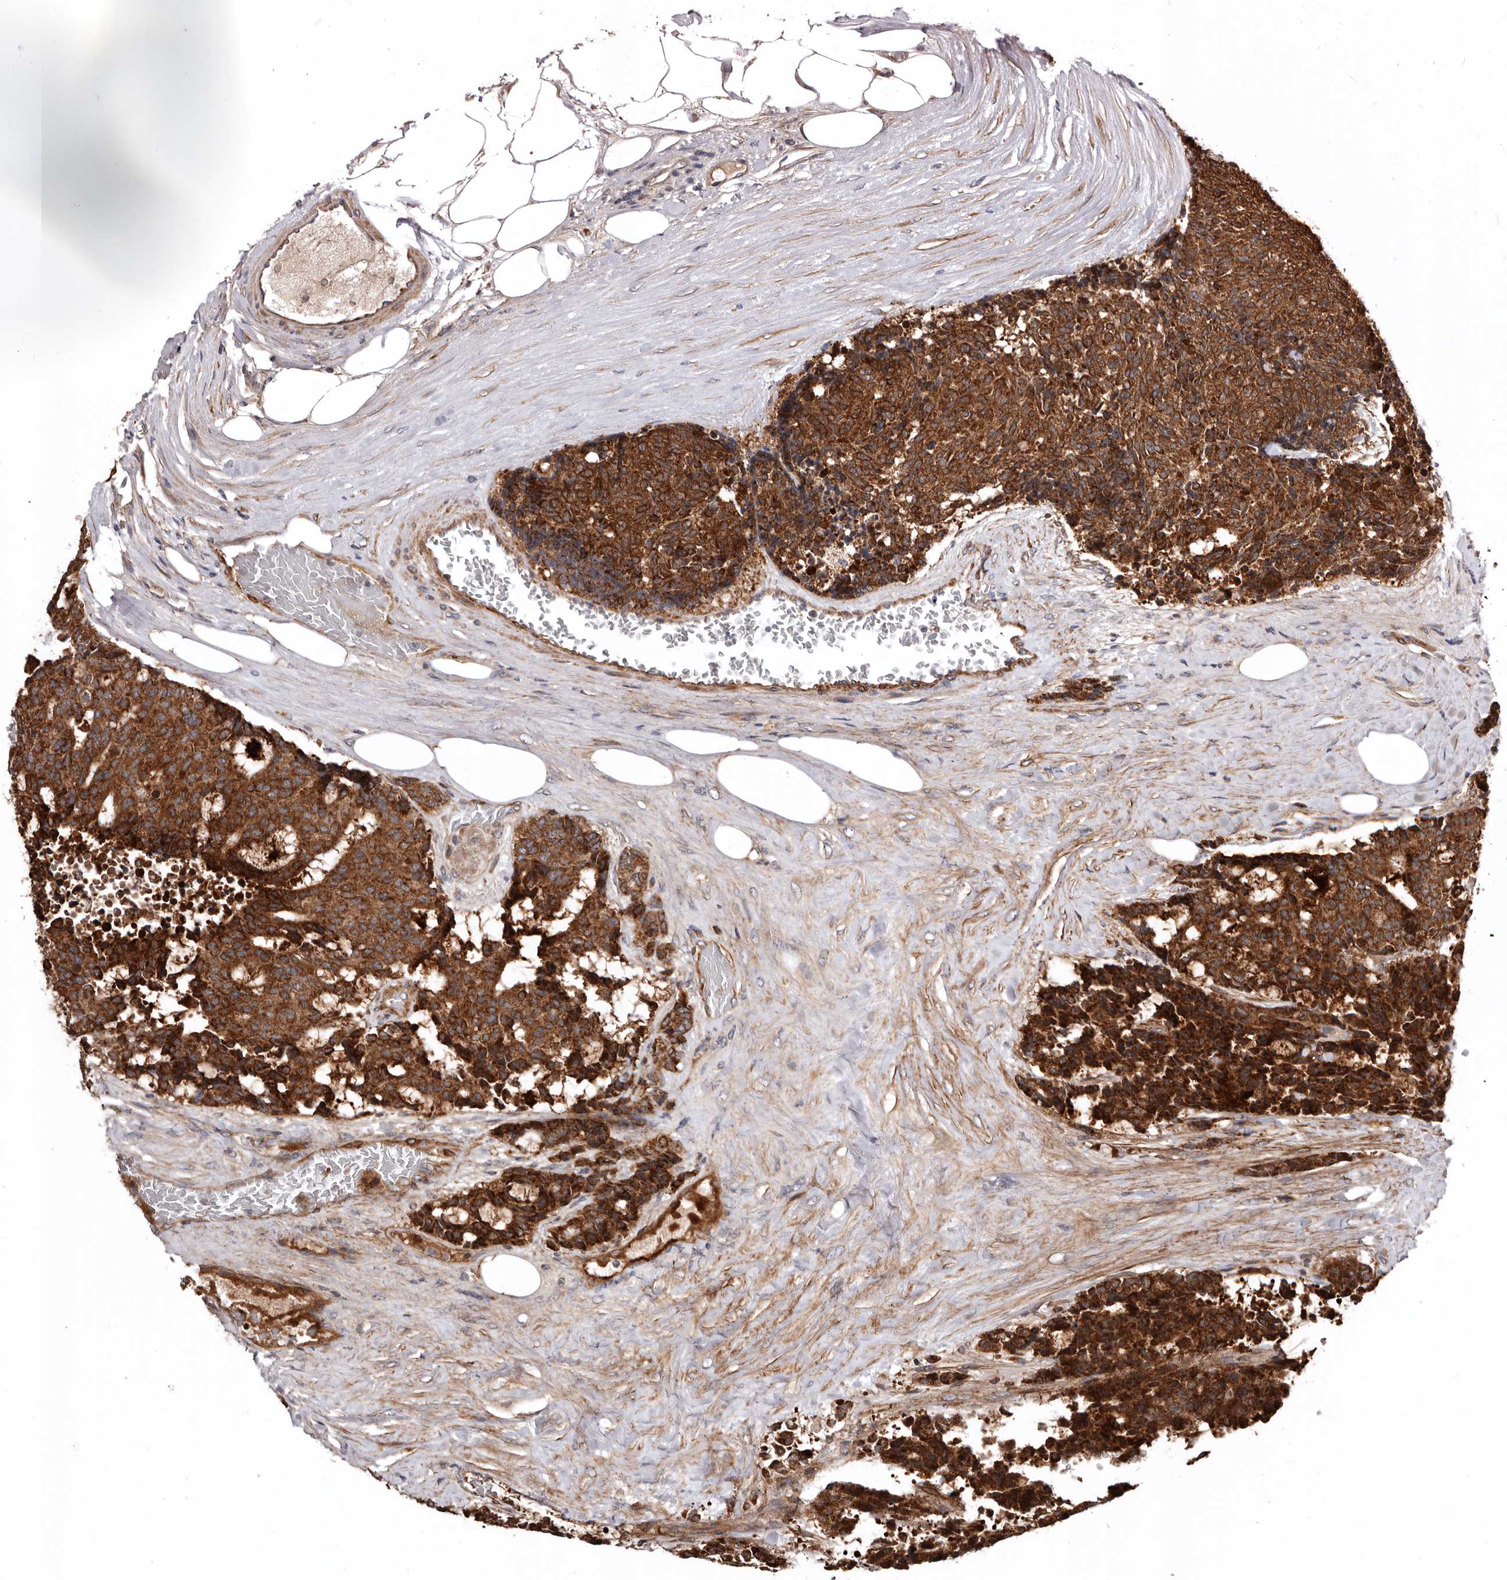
{"staining": {"intensity": "strong", "quantity": ">75%", "location": "cytoplasmic/membranous"}, "tissue": "carcinoid", "cell_type": "Tumor cells", "image_type": "cancer", "snomed": [{"axis": "morphology", "description": "Carcinoid, malignant, NOS"}, {"axis": "topography", "description": "Pancreas"}], "caption": "Brown immunohistochemical staining in carcinoid displays strong cytoplasmic/membranous expression in approximately >75% of tumor cells.", "gene": "PROKR1", "patient": {"sex": "female", "age": 54}}